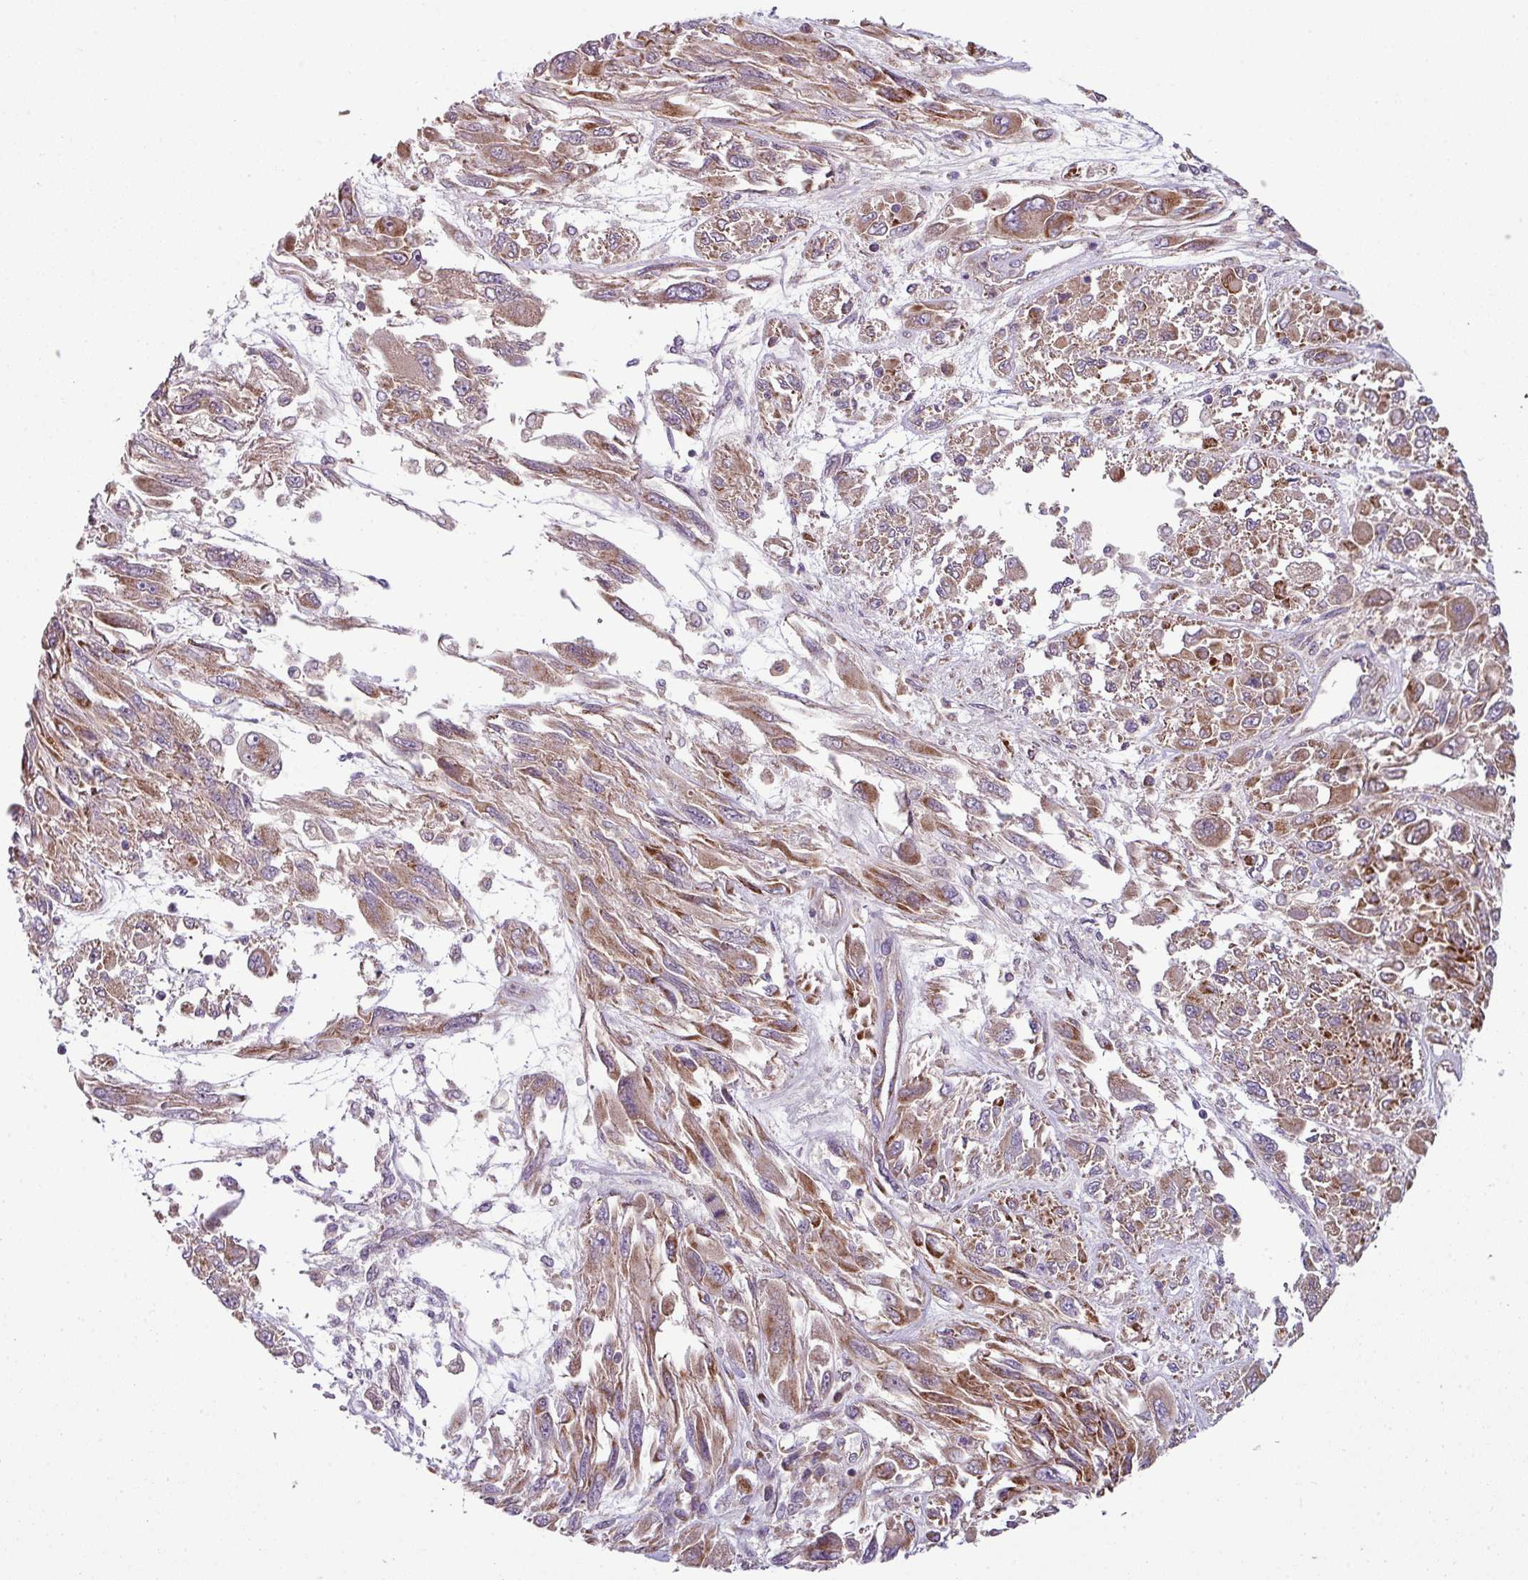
{"staining": {"intensity": "moderate", "quantity": ">75%", "location": "cytoplasmic/membranous"}, "tissue": "melanoma", "cell_type": "Tumor cells", "image_type": "cancer", "snomed": [{"axis": "morphology", "description": "Malignant melanoma, NOS"}, {"axis": "topography", "description": "Skin"}], "caption": "Human melanoma stained for a protein (brown) reveals moderate cytoplasmic/membranous positive staining in about >75% of tumor cells.", "gene": "LRRC9", "patient": {"sex": "female", "age": 91}}